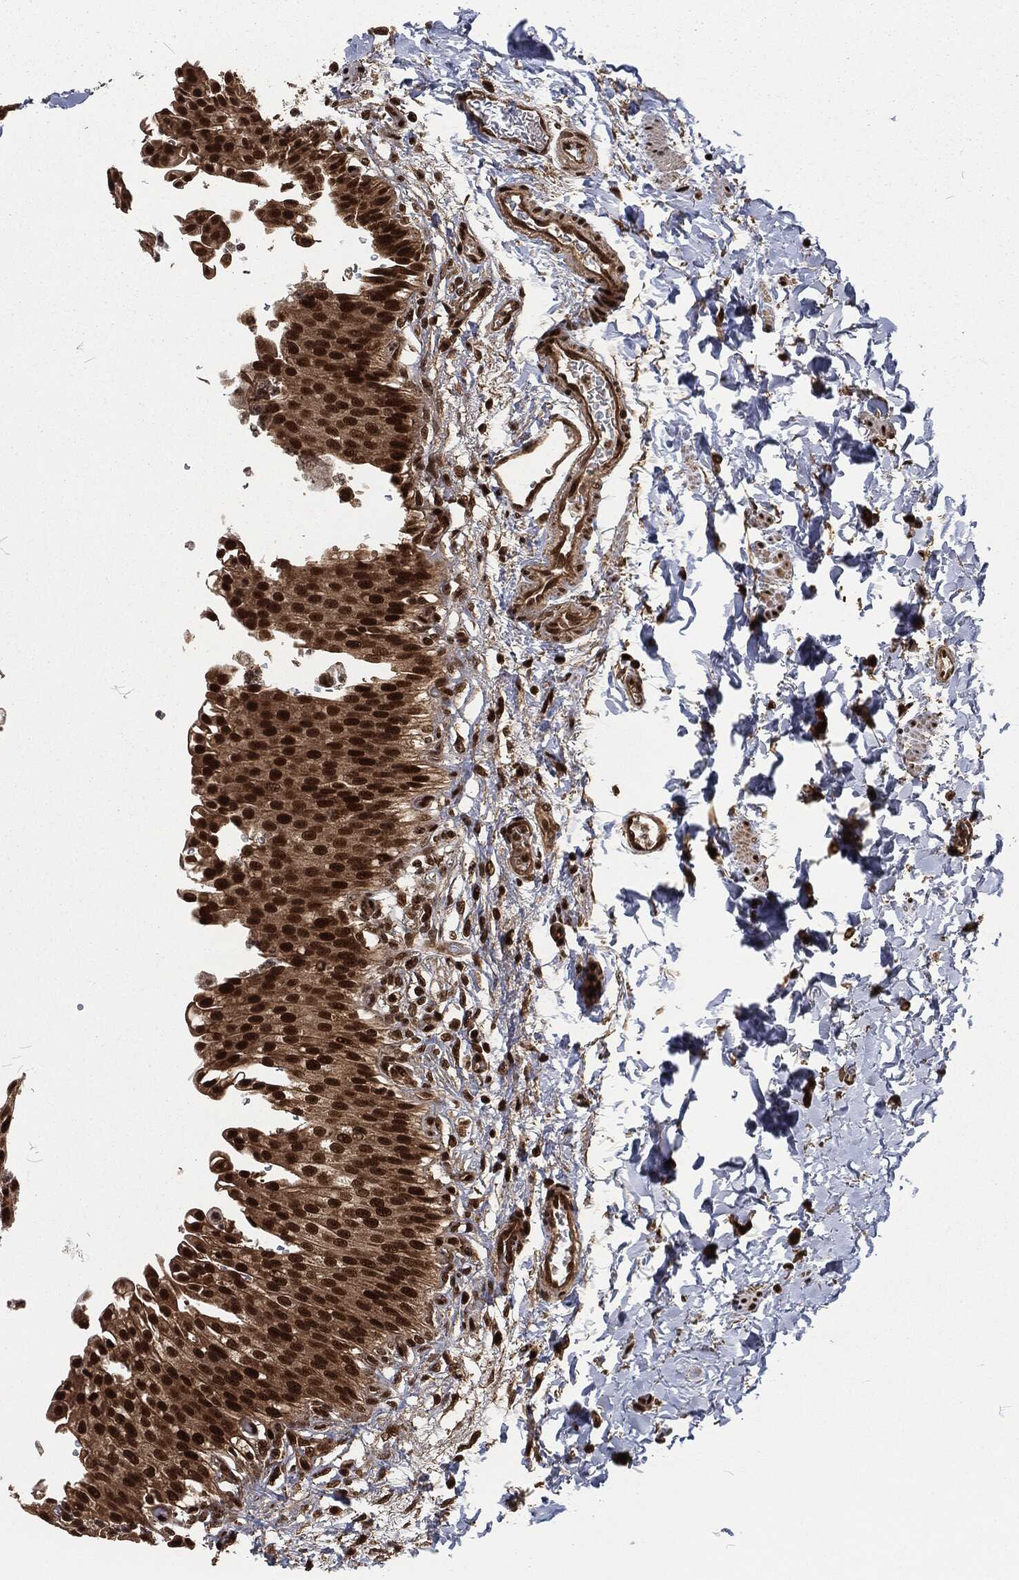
{"staining": {"intensity": "strong", "quantity": ">75%", "location": "nuclear"}, "tissue": "urinary bladder", "cell_type": "Urothelial cells", "image_type": "normal", "snomed": [{"axis": "morphology", "description": "Normal tissue, NOS"}, {"axis": "topography", "description": "Urinary bladder"}], "caption": "IHC of normal human urinary bladder exhibits high levels of strong nuclear positivity in about >75% of urothelial cells.", "gene": "NGRN", "patient": {"sex": "female", "age": 60}}